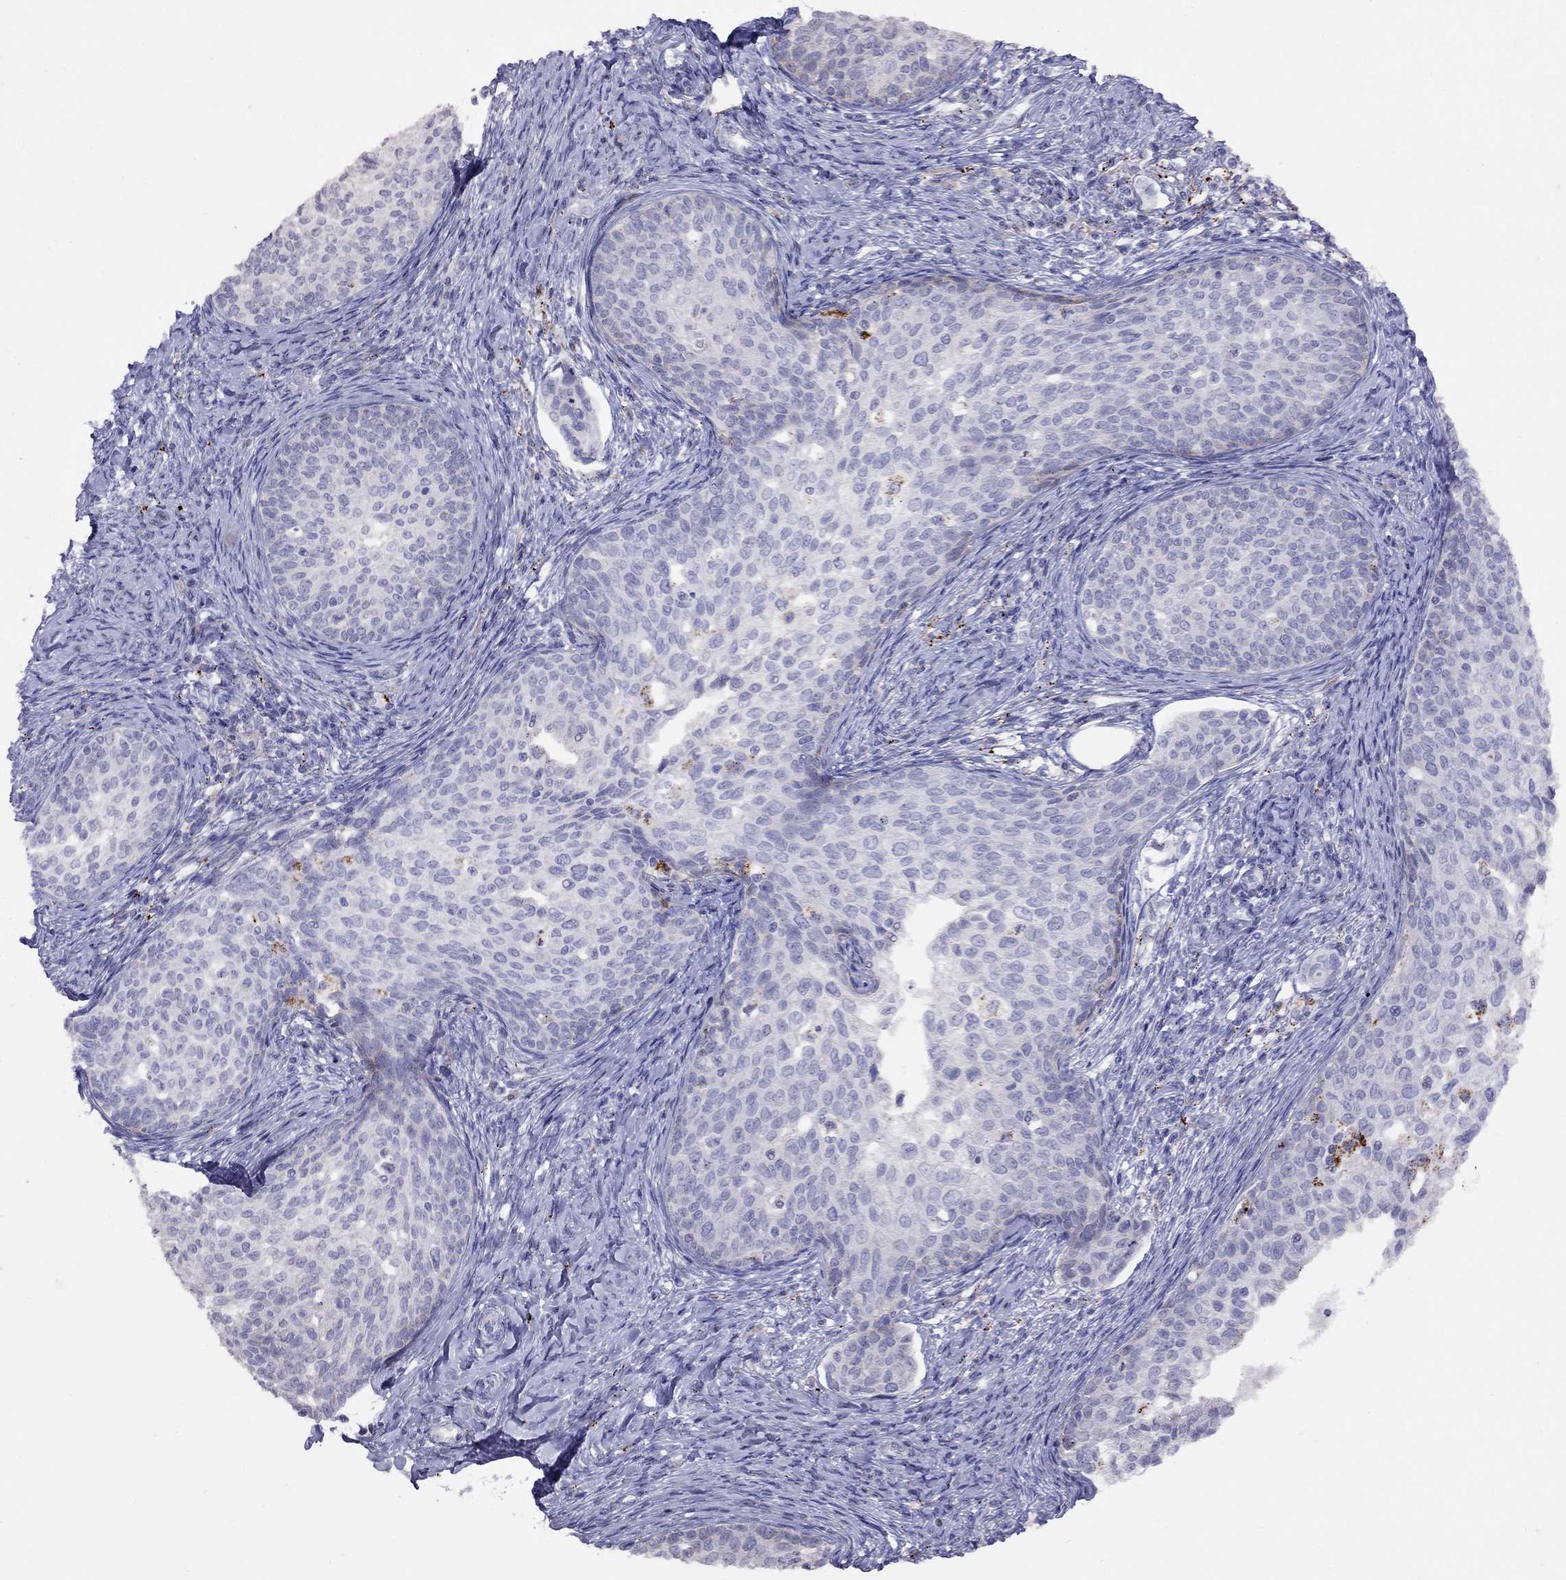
{"staining": {"intensity": "negative", "quantity": "none", "location": "none"}, "tissue": "cervical cancer", "cell_type": "Tumor cells", "image_type": "cancer", "snomed": [{"axis": "morphology", "description": "Squamous cell carcinoma, NOS"}, {"axis": "topography", "description": "Cervix"}], "caption": "Squamous cell carcinoma (cervical) was stained to show a protein in brown. There is no significant expression in tumor cells. The staining was performed using DAB to visualize the protein expression in brown, while the nuclei were stained in blue with hematoxylin (Magnification: 20x).", "gene": "MAGEB4", "patient": {"sex": "female", "age": 51}}